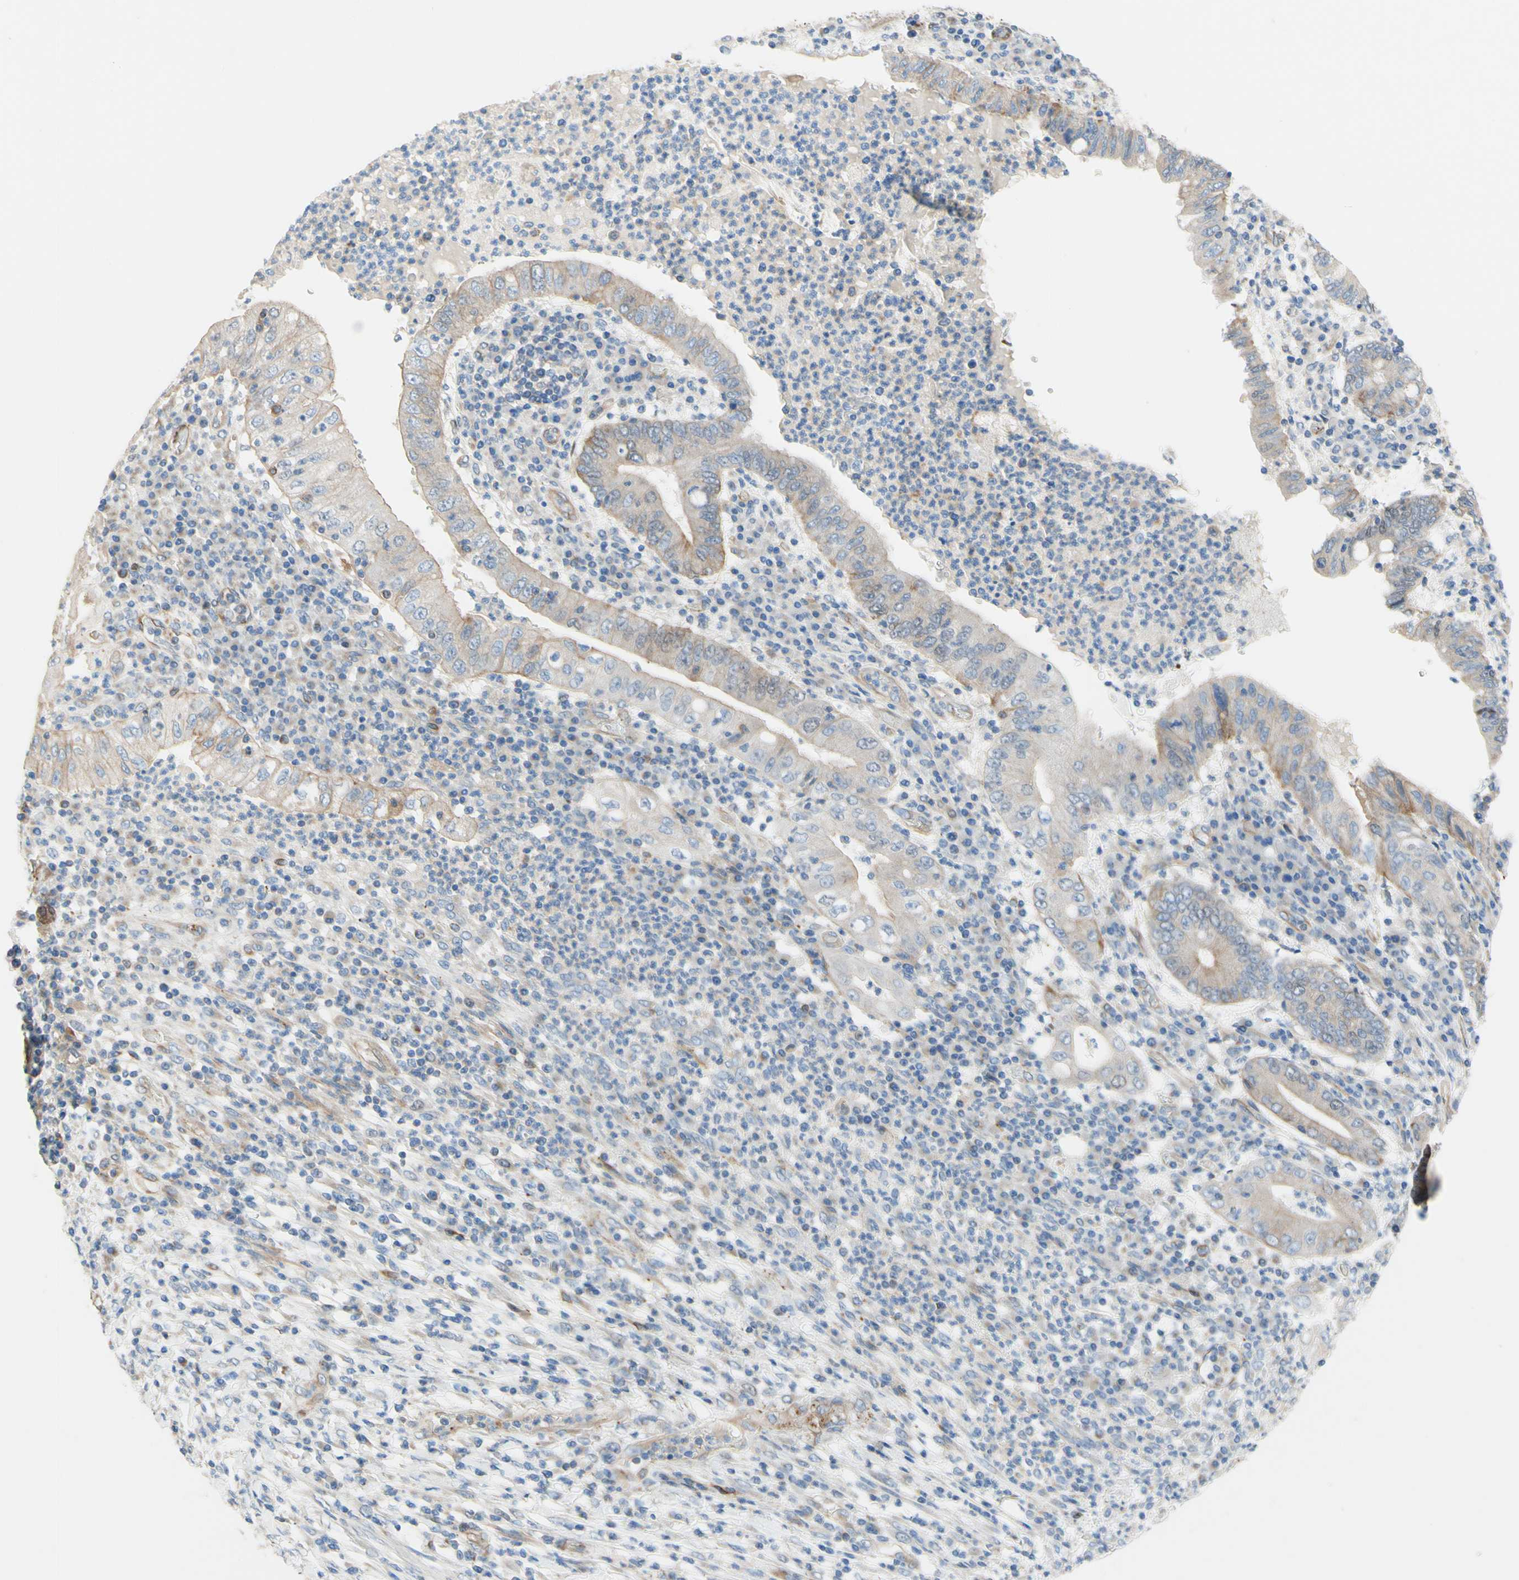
{"staining": {"intensity": "weak", "quantity": ">75%", "location": "cytoplasmic/membranous"}, "tissue": "stomach cancer", "cell_type": "Tumor cells", "image_type": "cancer", "snomed": [{"axis": "morphology", "description": "Normal tissue, NOS"}, {"axis": "morphology", "description": "Adenocarcinoma, NOS"}, {"axis": "topography", "description": "Esophagus"}, {"axis": "topography", "description": "Stomach, upper"}, {"axis": "topography", "description": "Peripheral nerve tissue"}], "caption": "Immunohistochemistry of stomach cancer (adenocarcinoma) shows low levels of weak cytoplasmic/membranous staining in approximately >75% of tumor cells. The protein is stained brown, and the nuclei are stained in blue (DAB (3,3'-diaminobenzidine) IHC with brightfield microscopy, high magnification).", "gene": "ENDOD1", "patient": {"sex": "male", "age": 62}}